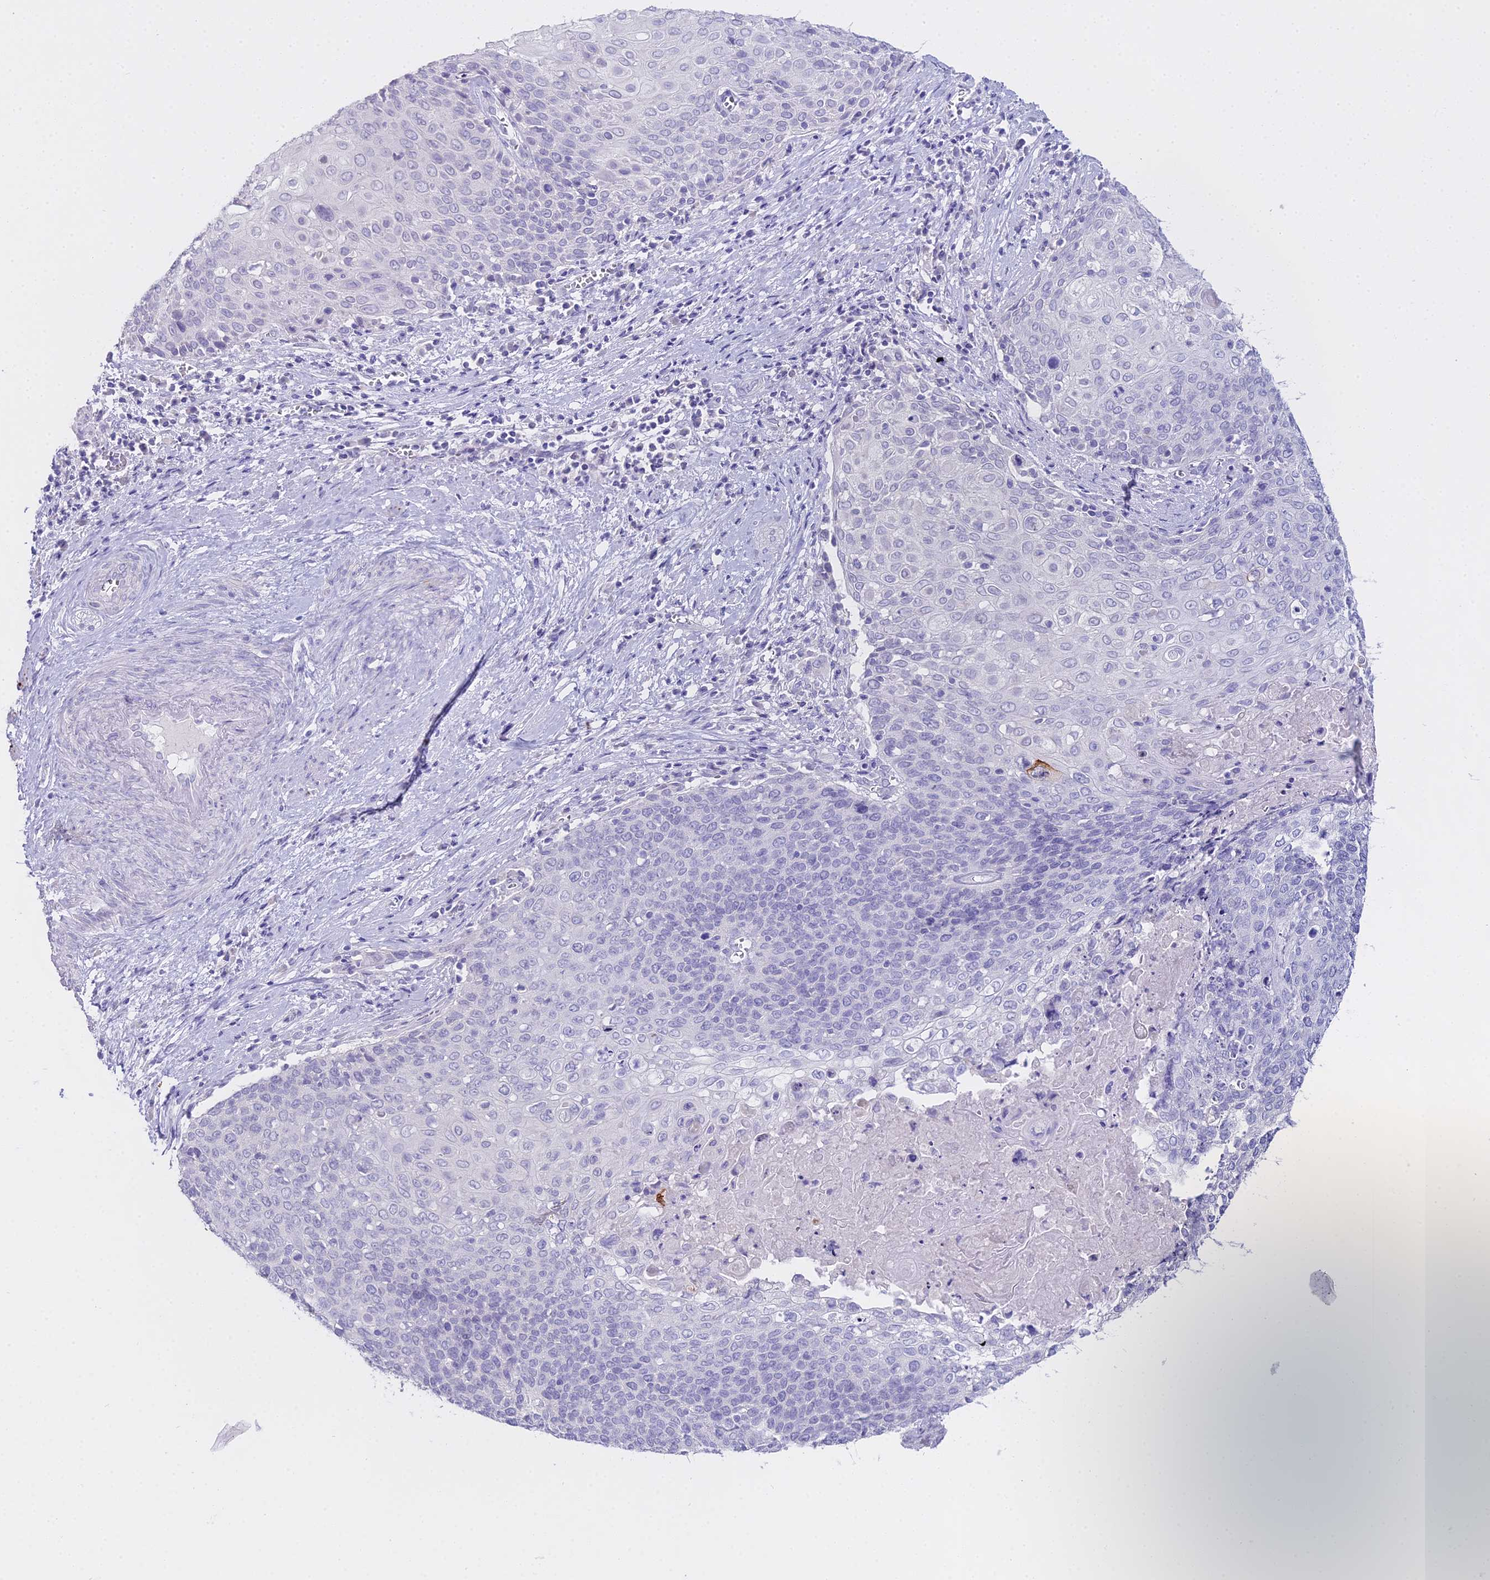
{"staining": {"intensity": "negative", "quantity": "none", "location": "none"}, "tissue": "cervical cancer", "cell_type": "Tumor cells", "image_type": "cancer", "snomed": [{"axis": "morphology", "description": "Squamous cell carcinoma, NOS"}, {"axis": "topography", "description": "Cervix"}], "caption": "There is no significant positivity in tumor cells of cervical cancer (squamous cell carcinoma). (Brightfield microscopy of DAB immunohistochemistry (IHC) at high magnification).", "gene": "ALPP", "patient": {"sex": "female", "age": 39}}